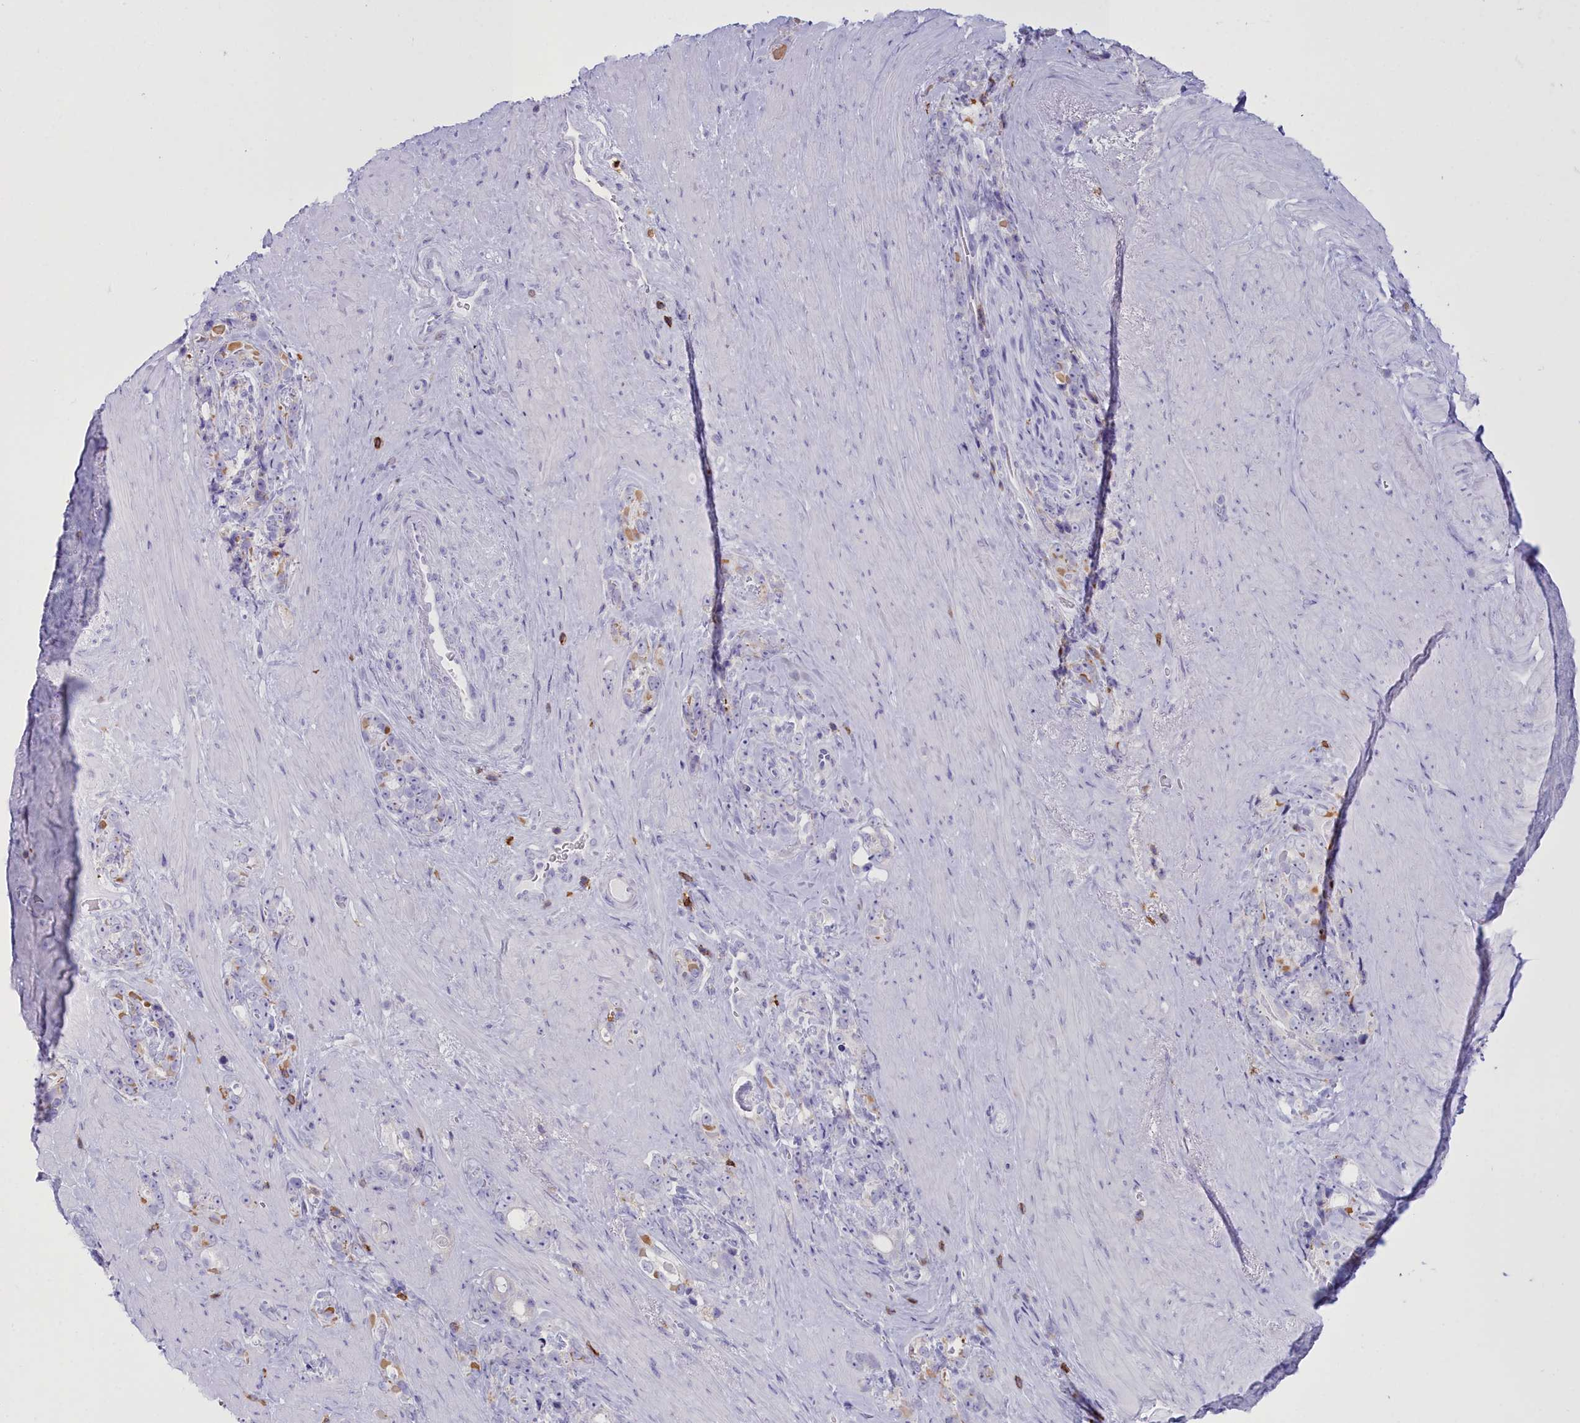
{"staining": {"intensity": "negative", "quantity": "none", "location": "none"}, "tissue": "prostate cancer", "cell_type": "Tumor cells", "image_type": "cancer", "snomed": [{"axis": "morphology", "description": "Adenocarcinoma, High grade"}, {"axis": "topography", "description": "Prostate"}], "caption": "High-grade adenocarcinoma (prostate) stained for a protein using immunohistochemistry (IHC) shows no positivity tumor cells.", "gene": "CD5", "patient": {"sex": "male", "age": 74}}